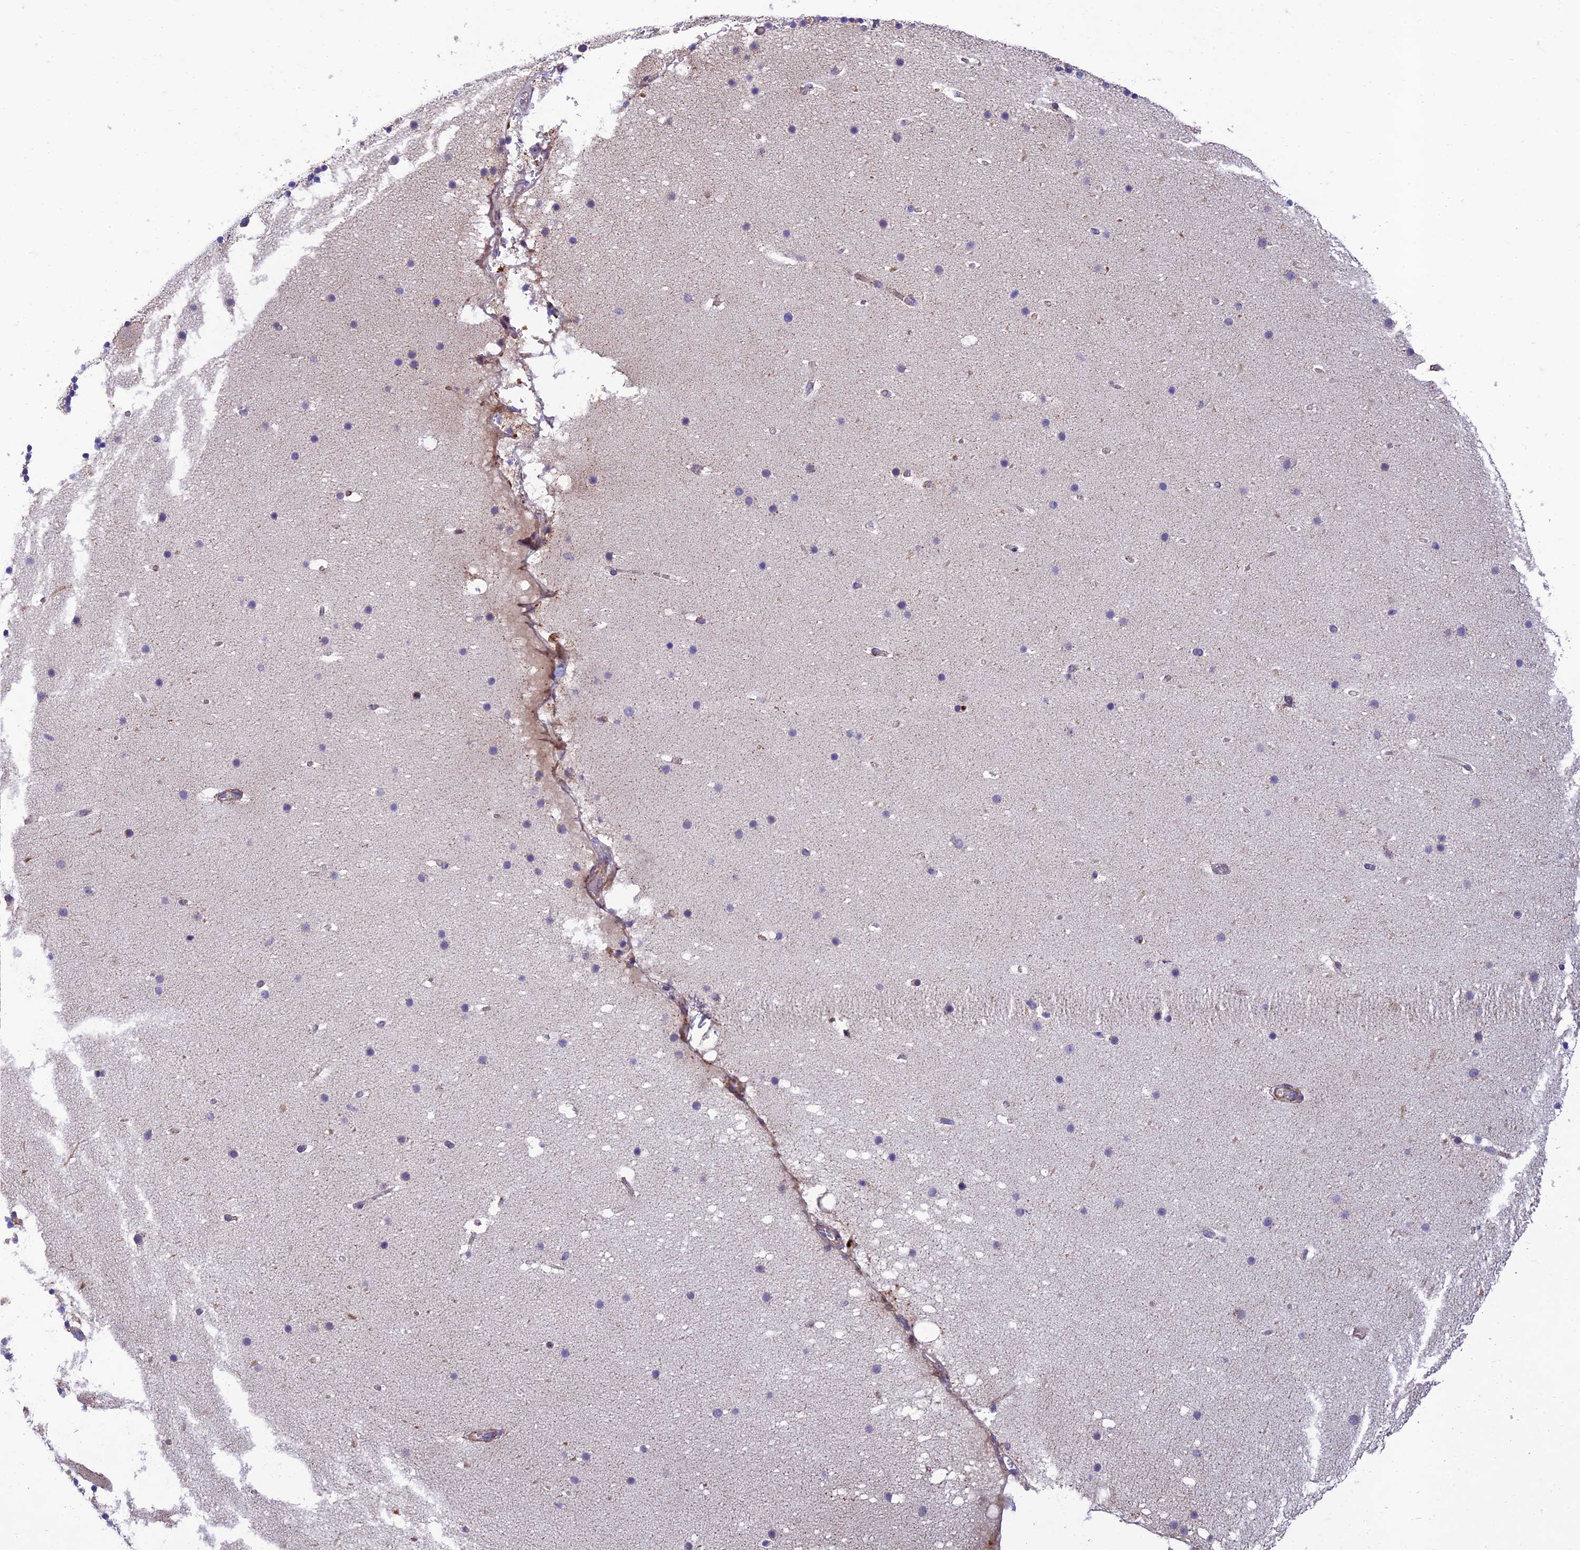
{"staining": {"intensity": "negative", "quantity": "none", "location": "none"}, "tissue": "cerebellum", "cell_type": "Cells in granular layer", "image_type": "normal", "snomed": [{"axis": "morphology", "description": "Normal tissue, NOS"}, {"axis": "topography", "description": "Cerebellum"}], "caption": "This is an immunohistochemistry image of normal cerebellum. There is no expression in cells in granular layer.", "gene": "SEL1L3", "patient": {"sex": "male", "age": 57}}